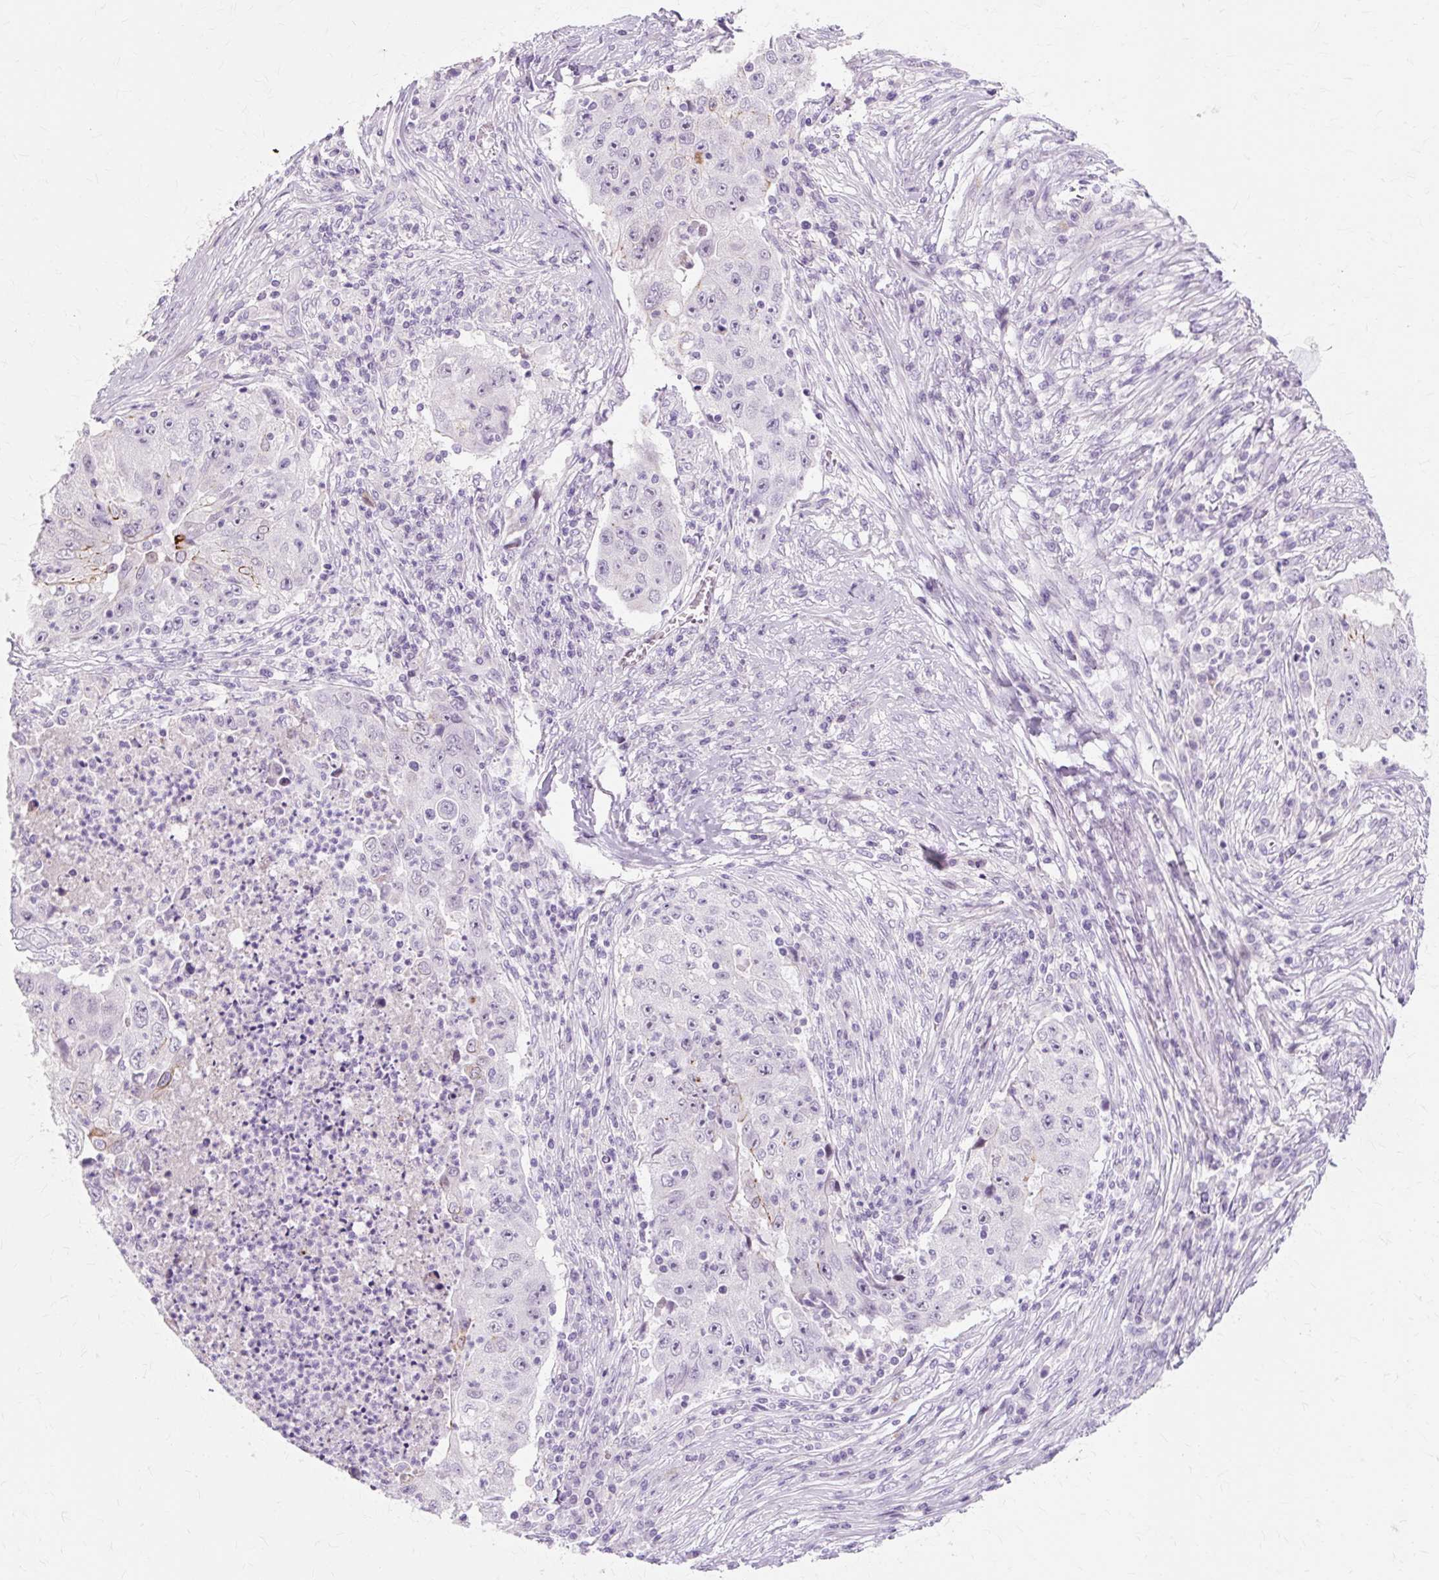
{"staining": {"intensity": "negative", "quantity": "none", "location": "none"}, "tissue": "lung cancer", "cell_type": "Tumor cells", "image_type": "cancer", "snomed": [{"axis": "morphology", "description": "Squamous cell carcinoma, NOS"}, {"axis": "topography", "description": "Lung"}], "caption": "Immunohistochemical staining of lung cancer reveals no significant positivity in tumor cells. (Immunohistochemistry (ihc), brightfield microscopy, high magnification).", "gene": "IRX2", "patient": {"sex": "male", "age": 64}}